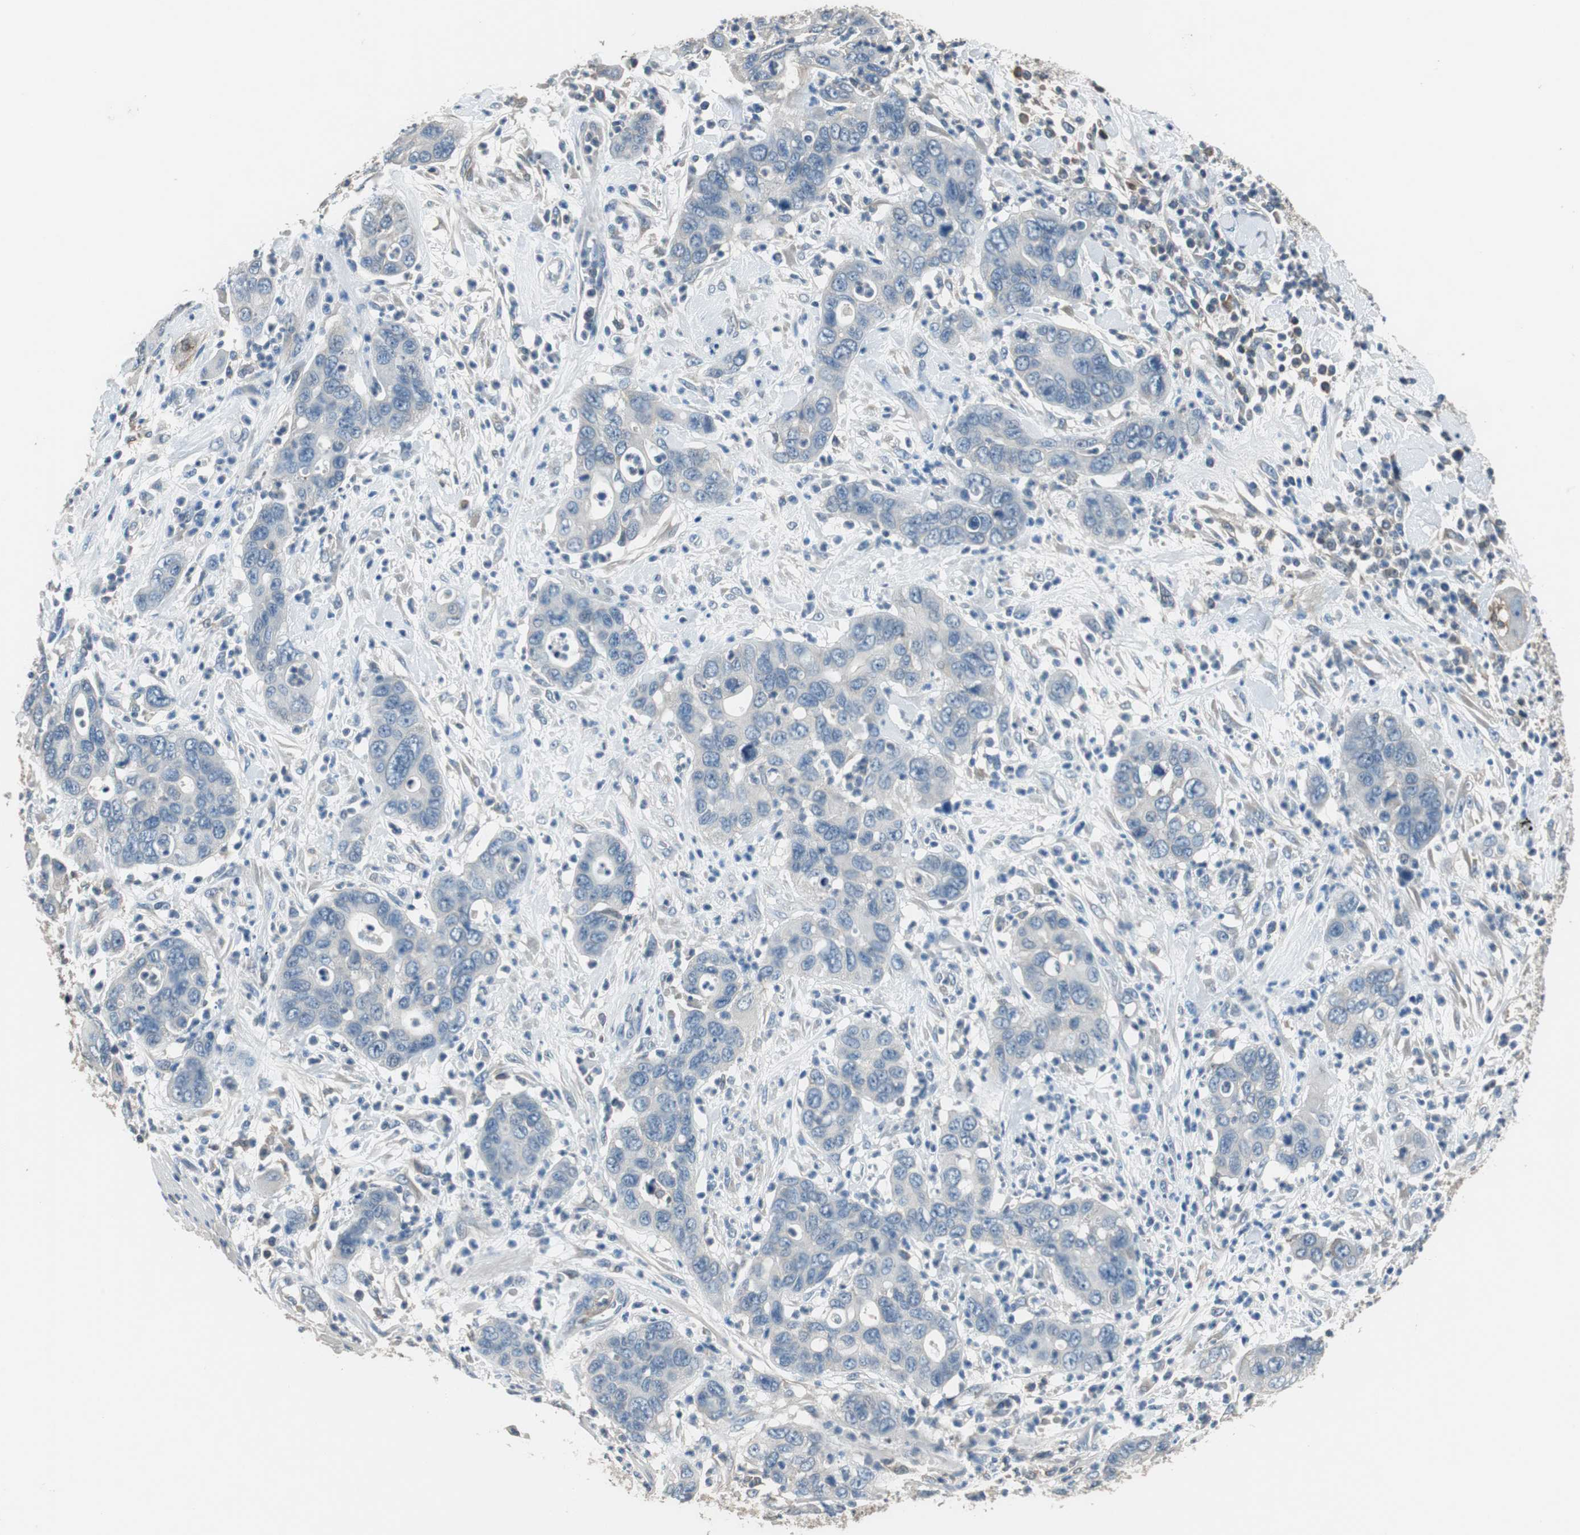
{"staining": {"intensity": "negative", "quantity": "none", "location": "none"}, "tissue": "pancreatic cancer", "cell_type": "Tumor cells", "image_type": "cancer", "snomed": [{"axis": "morphology", "description": "Adenocarcinoma, NOS"}, {"axis": "topography", "description": "Pancreas"}], "caption": "This histopathology image is of pancreatic cancer stained with IHC to label a protein in brown with the nuclei are counter-stained blue. There is no staining in tumor cells.", "gene": "PRKCA", "patient": {"sex": "female", "age": 71}}